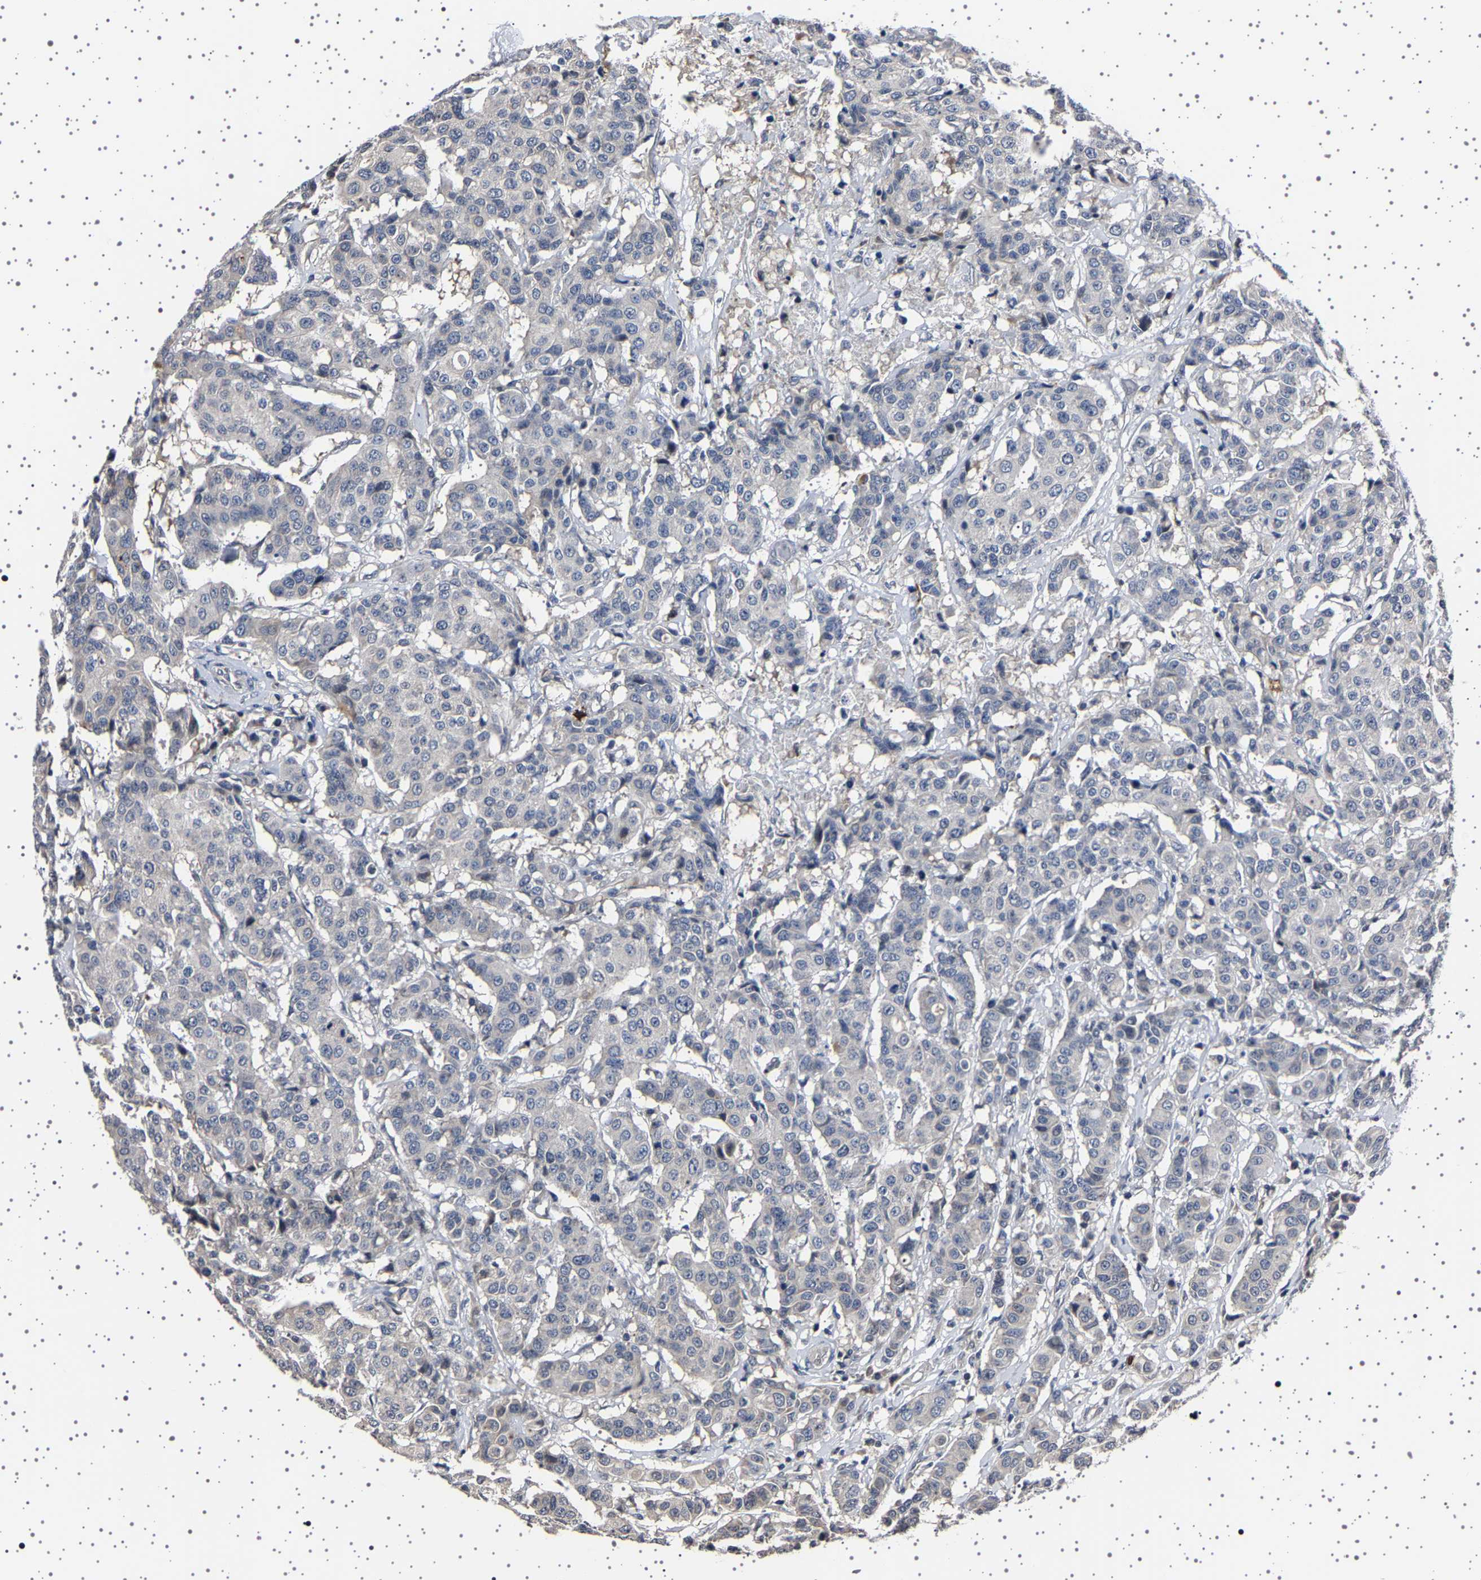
{"staining": {"intensity": "negative", "quantity": "none", "location": "none"}, "tissue": "breast cancer", "cell_type": "Tumor cells", "image_type": "cancer", "snomed": [{"axis": "morphology", "description": "Duct carcinoma"}, {"axis": "topography", "description": "Breast"}], "caption": "Tumor cells are negative for protein expression in human breast cancer.", "gene": "IL10RB", "patient": {"sex": "female", "age": 27}}